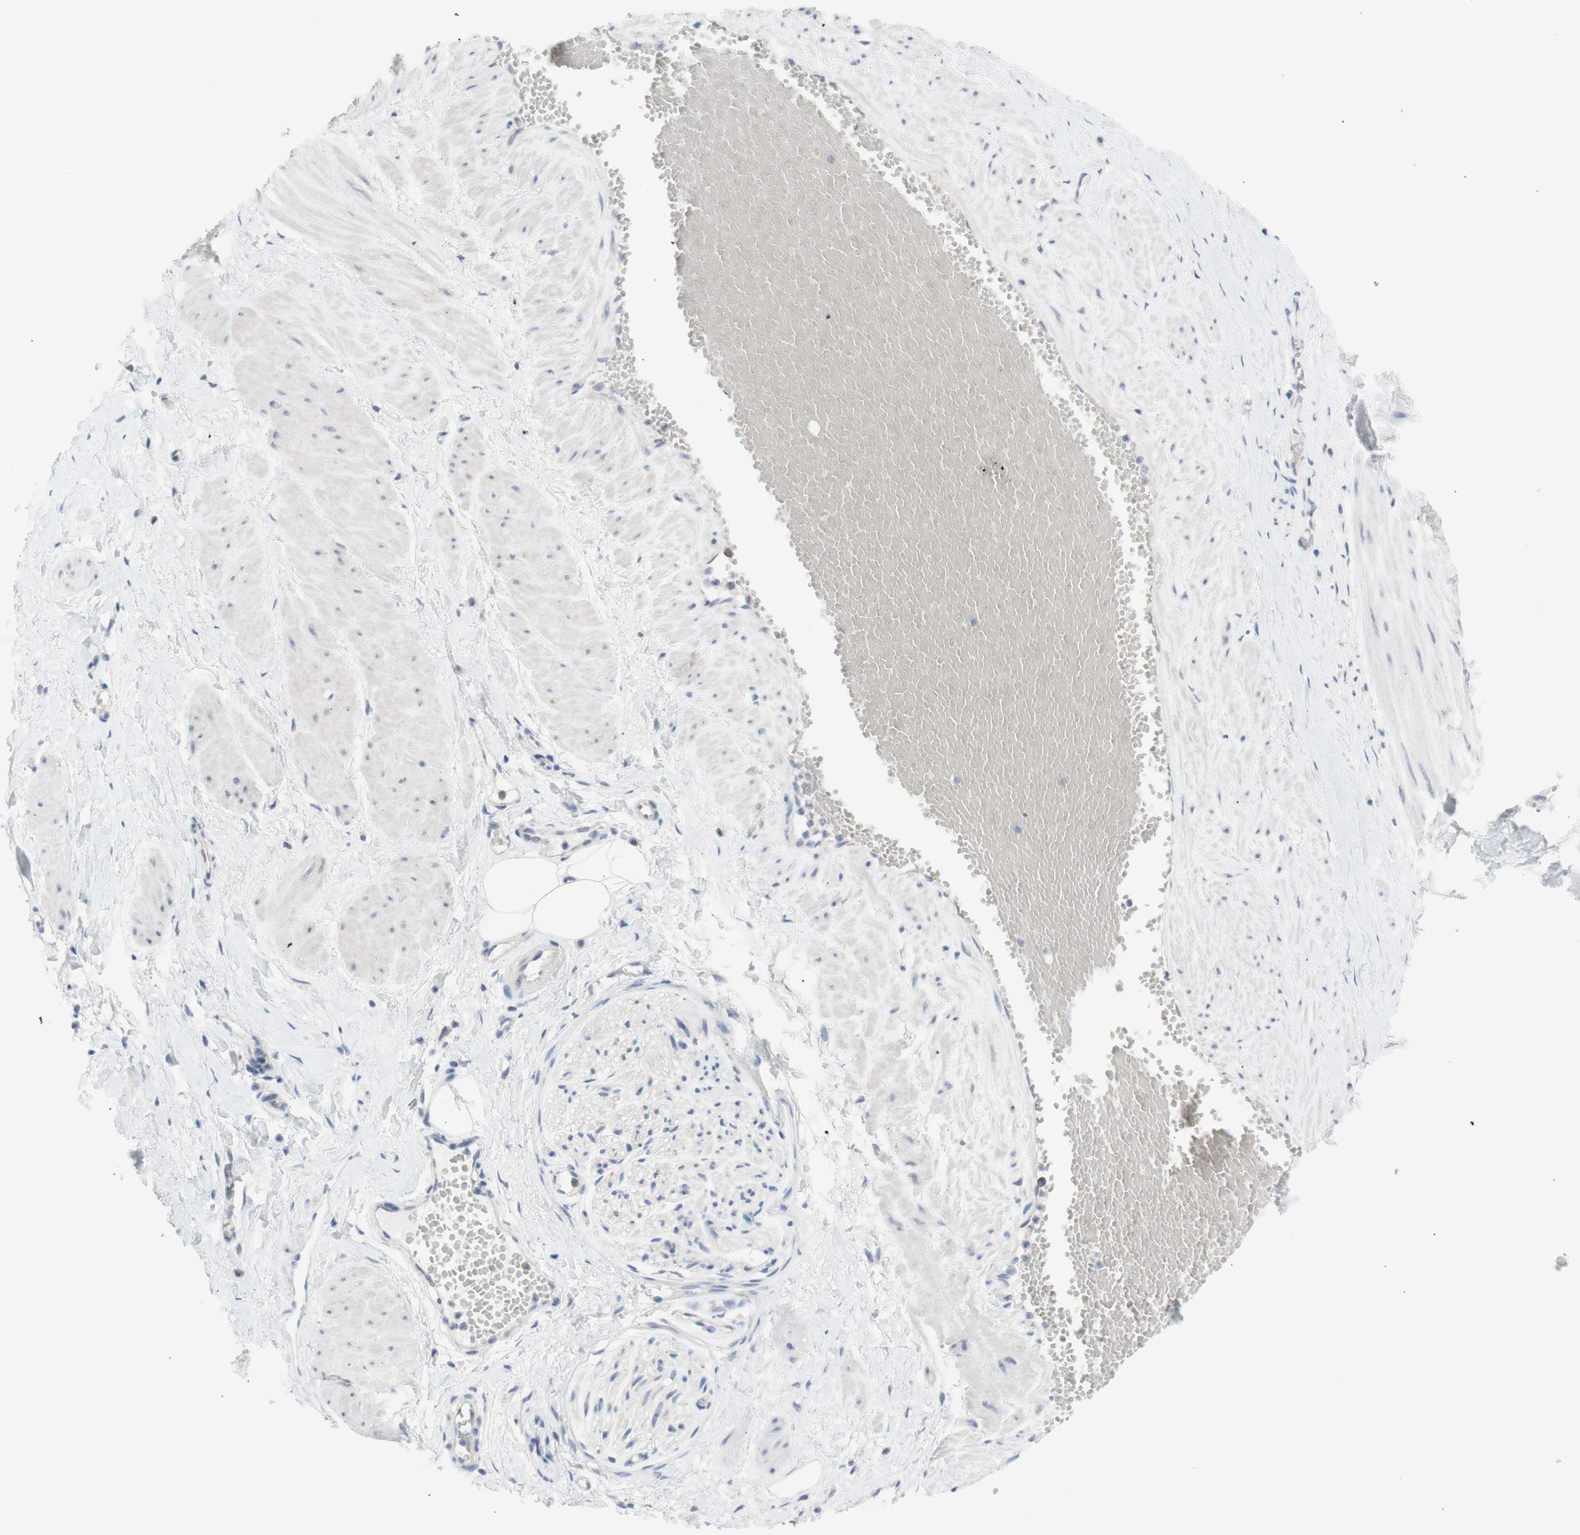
{"staining": {"intensity": "negative", "quantity": "none", "location": "none"}, "tissue": "adipose tissue", "cell_type": "Adipocytes", "image_type": "normal", "snomed": [{"axis": "morphology", "description": "Normal tissue, NOS"}, {"axis": "topography", "description": "Soft tissue"}, {"axis": "topography", "description": "Vascular tissue"}], "caption": "Immunohistochemistry photomicrograph of benign adipose tissue: adipose tissue stained with DAB exhibits no significant protein positivity in adipocytes. (Stains: DAB IHC with hematoxylin counter stain, Microscopy: brightfield microscopy at high magnification).", "gene": "PRMT5", "patient": {"sex": "female", "age": 35}}